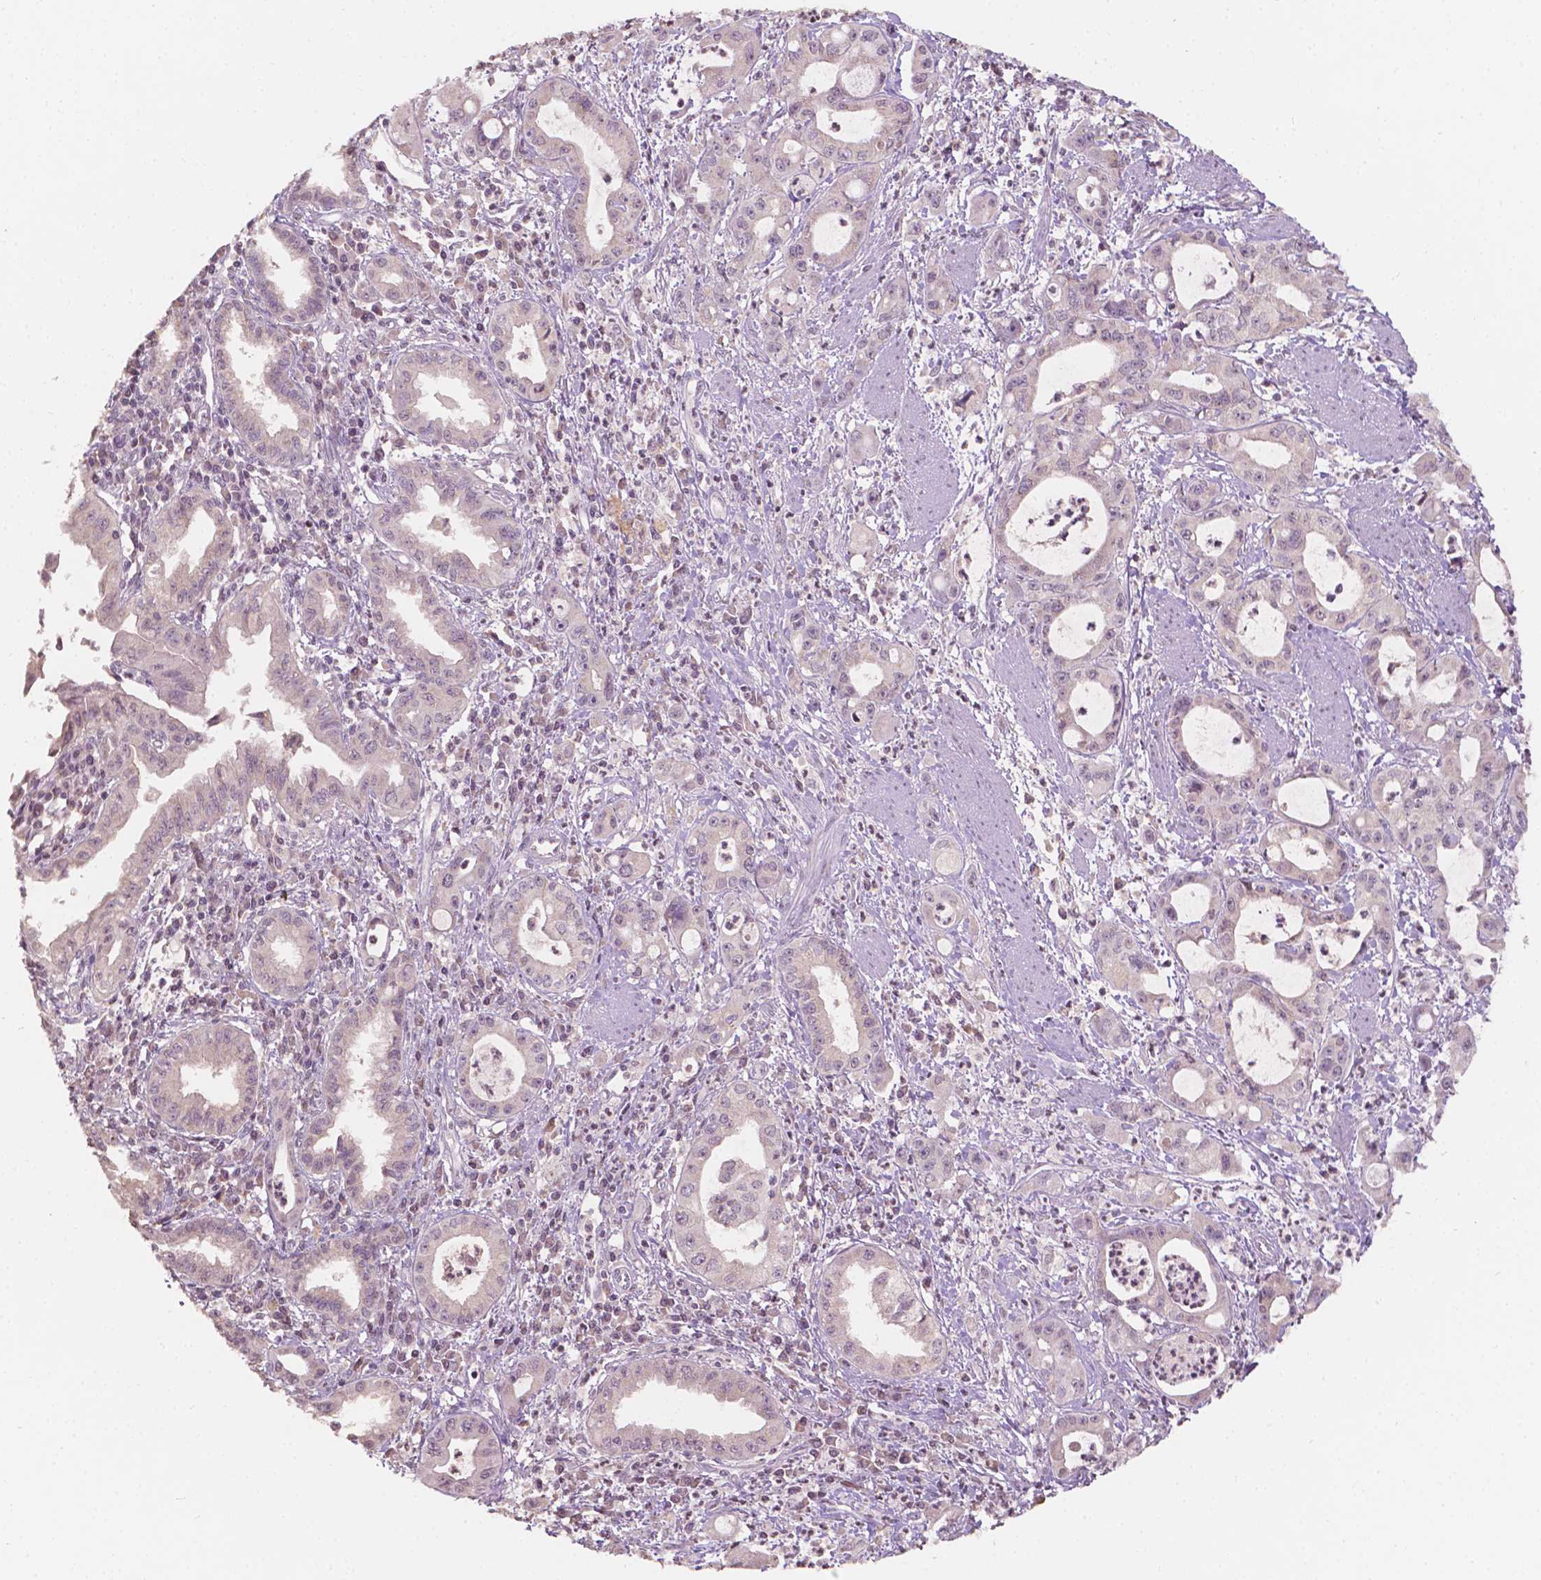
{"staining": {"intensity": "negative", "quantity": "none", "location": "none"}, "tissue": "pancreatic cancer", "cell_type": "Tumor cells", "image_type": "cancer", "snomed": [{"axis": "morphology", "description": "Adenocarcinoma, NOS"}, {"axis": "topography", "description": "Pancreas"}], "caption": "IHC image of neoplastic tissue: pancreatic cancer stained with DAB displays no significant protein staining in tumor cells.", "gene": "NOS1AP", "patient": {"sex": "male", "age": 72}}